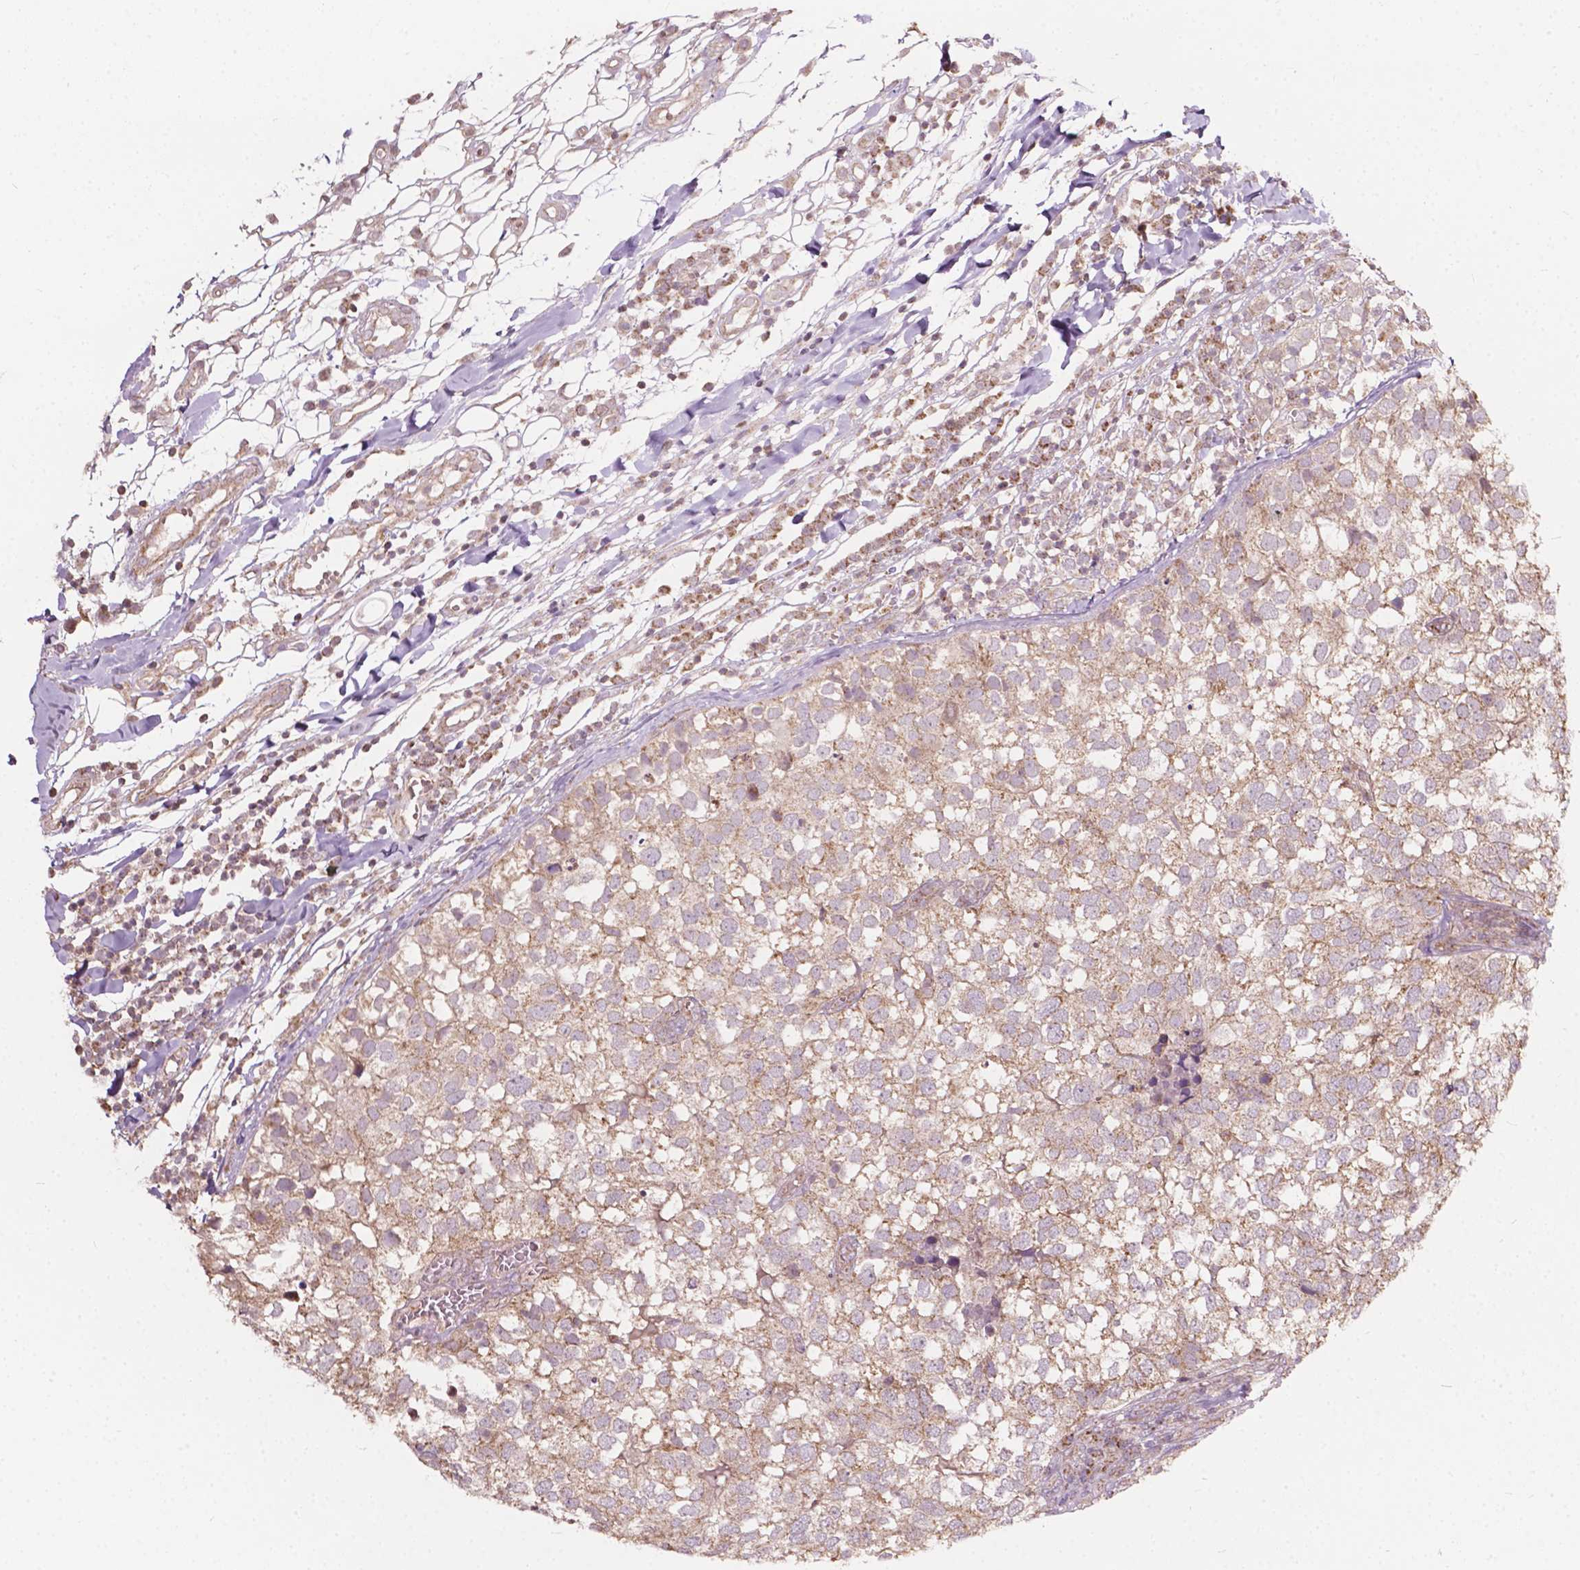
{"staining": {"intensity": "weak", "quantity": ">75%", "location": "cytoplasmic/membranous"}, "tissue": "breast cancer", "cell_type": "Tumor cells", "image_type": "cancer", "snomed": [{"axis": "morphology", "description": "Duct carcinoma"}, {"axis": "topography", "description": "Breast"}], "caption": "An IHC image of neoplastic tissue is shown. Protein staining in brown highlights weak cytoplasmic/membranous positivity in breast cancer within tumor cells.", "gene": "NDUFA10", "patient": {"sex": "female", "age": 30}}